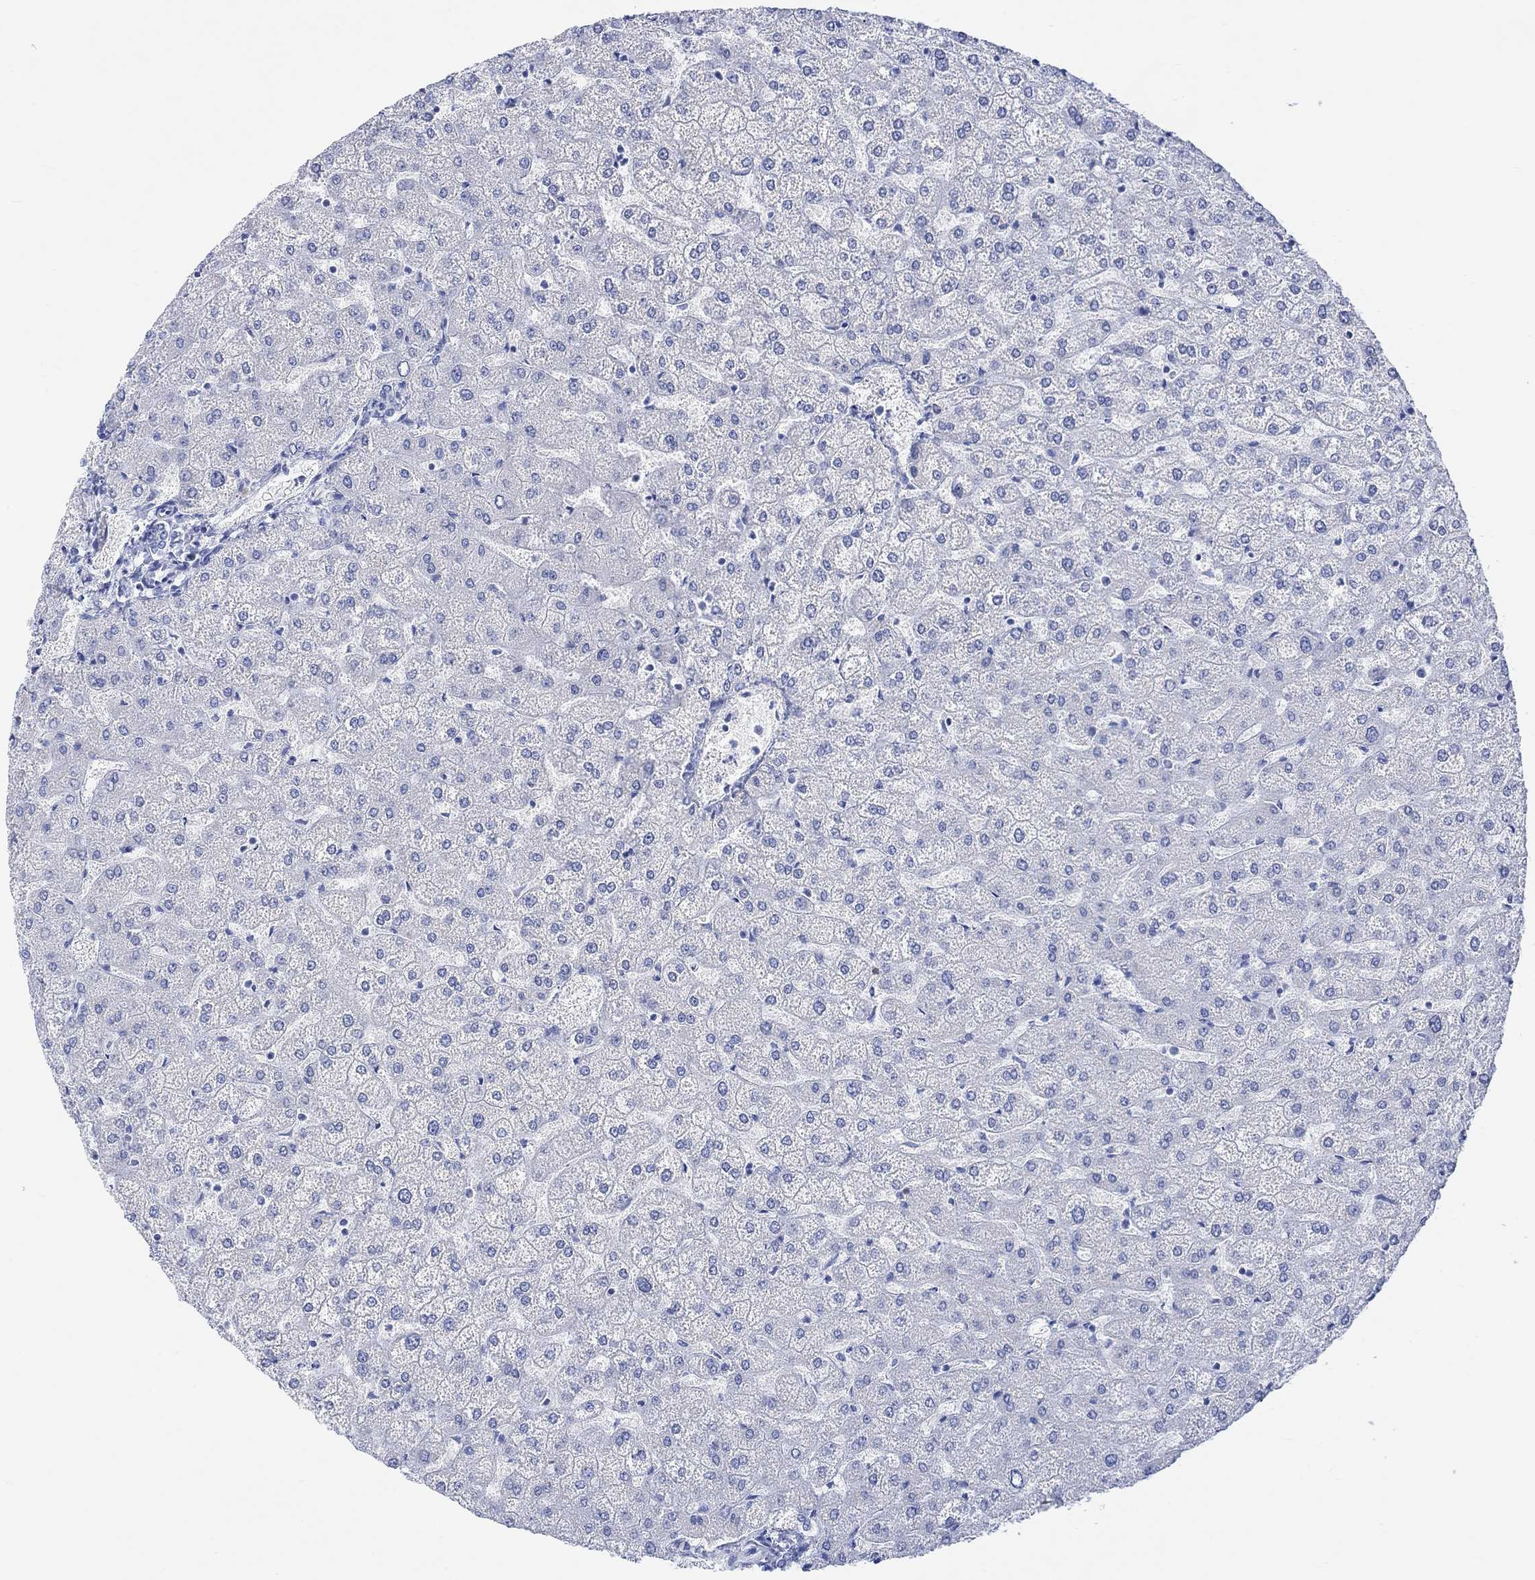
{"staining": {"intensity": "negative", "quantity": "none", "location": "none"}, "tissue": "liver", "cell_type": "Cholangiocytes", "image_type": "normal", "snomed": [{"axis": "morphology", "description": "Normal tissue, NOS"}, {"axis": "topography", "description": "Liver"}], "caption": "Immunohistochemistry image of benign liver stained for a protein (brown), which displays no staining in cholangiocytes.", "gene": "CALCA", "patient": {"sex": "female", "age": 32}}